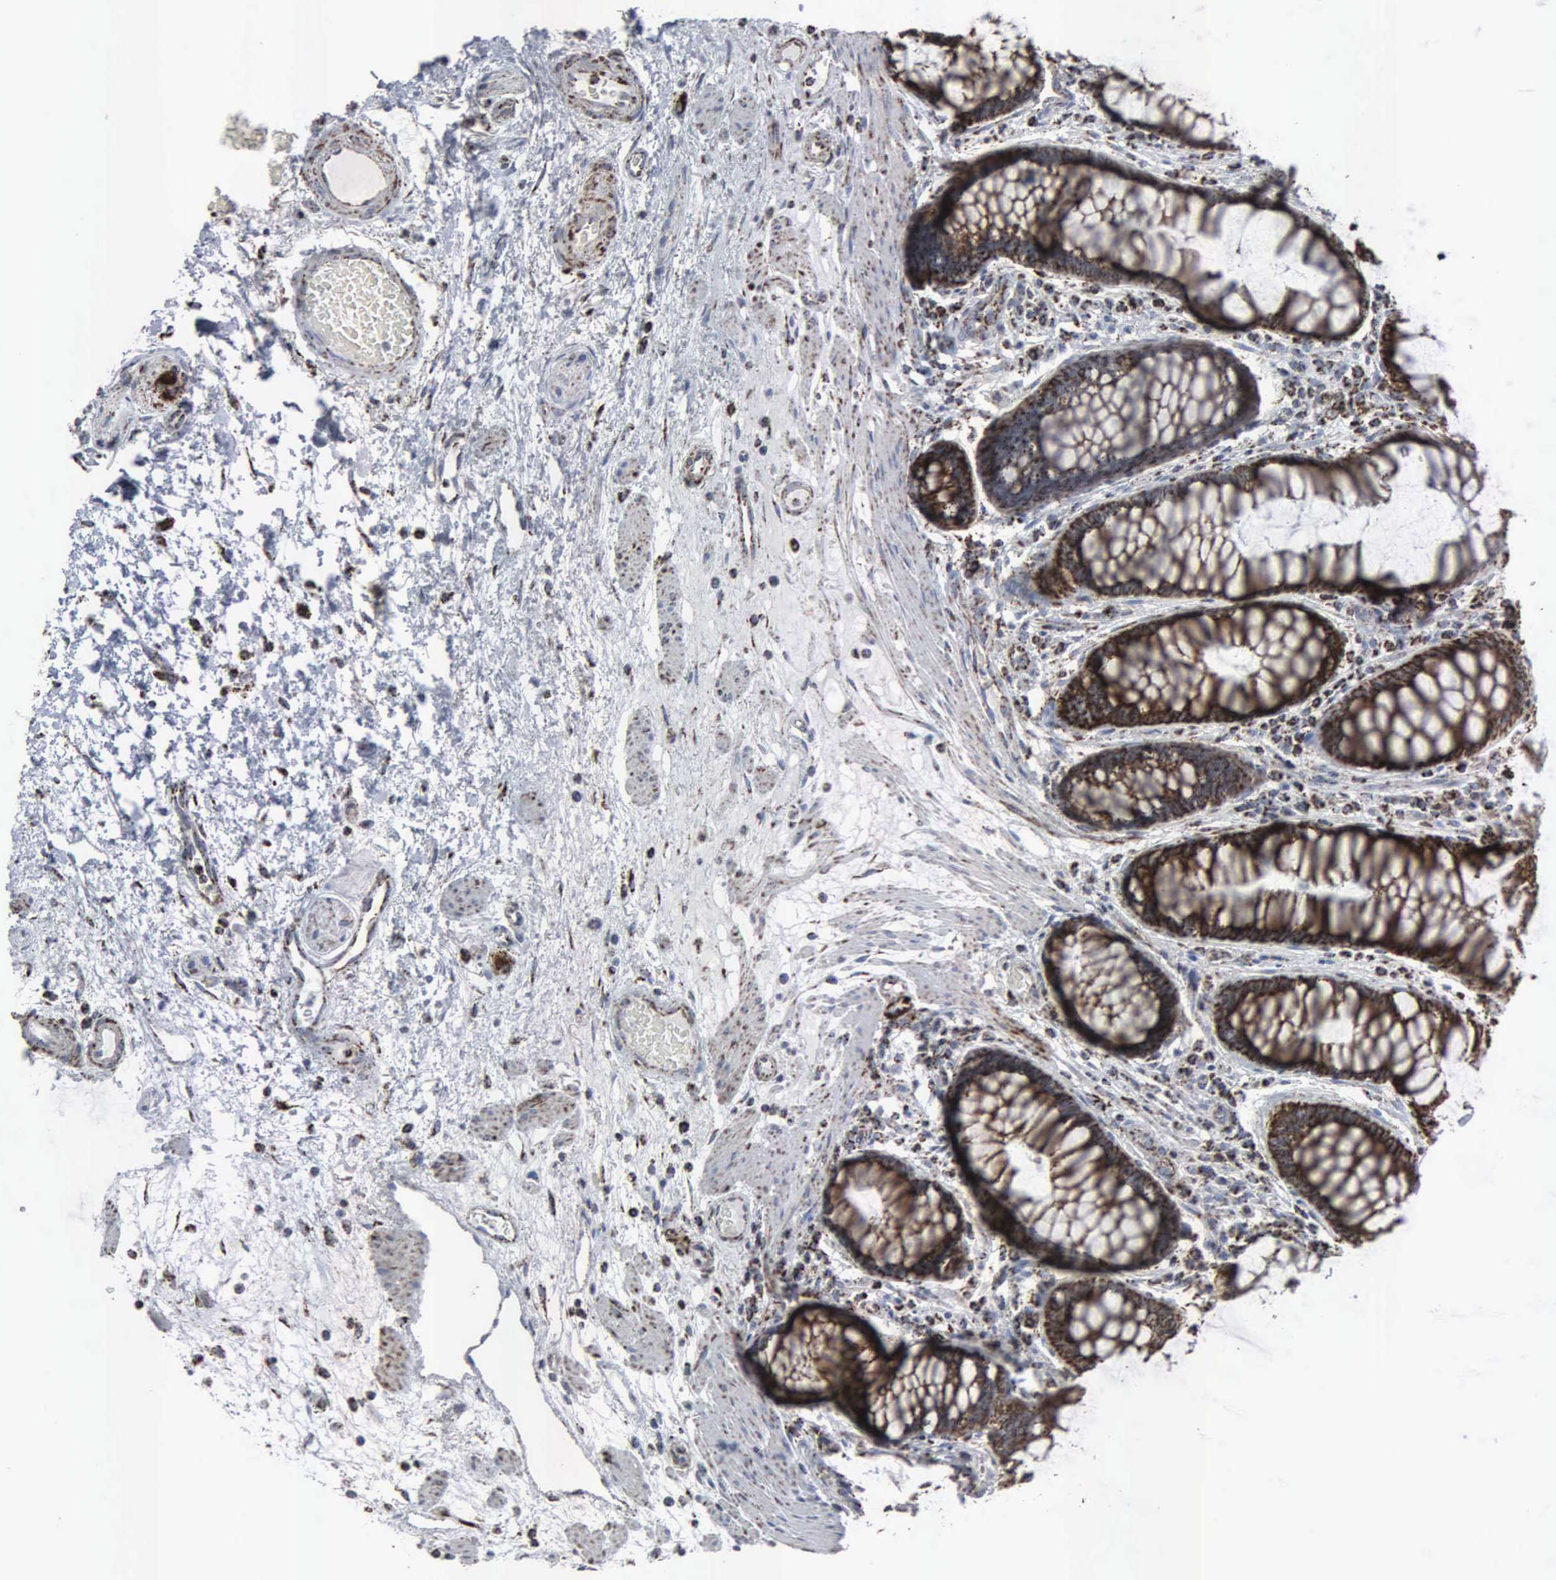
{"staining": {"intensity": "strong", "quantity": ">75%", "location": "cytoplasmic/membranous"}, "tissue": "rectum", "cell_type": "Glandular cells", "image_type": "normal", "snomed": [{"axis": "morphology", "description": "Normal tissue, NOS"}, {"axis": "topography", "description": "Rectum"}], "caption": "Immunohistochemistry (IHC) (DAB) staining of normal human rectum displays strong cytoplasmic/membranous protein positivity in about >75% of glandular cells. (DAB IHC, brown staining for protein, blue staining for nuclei).", "gene": "HSPA9", "patient": {"sex": "male", "age": 77}}